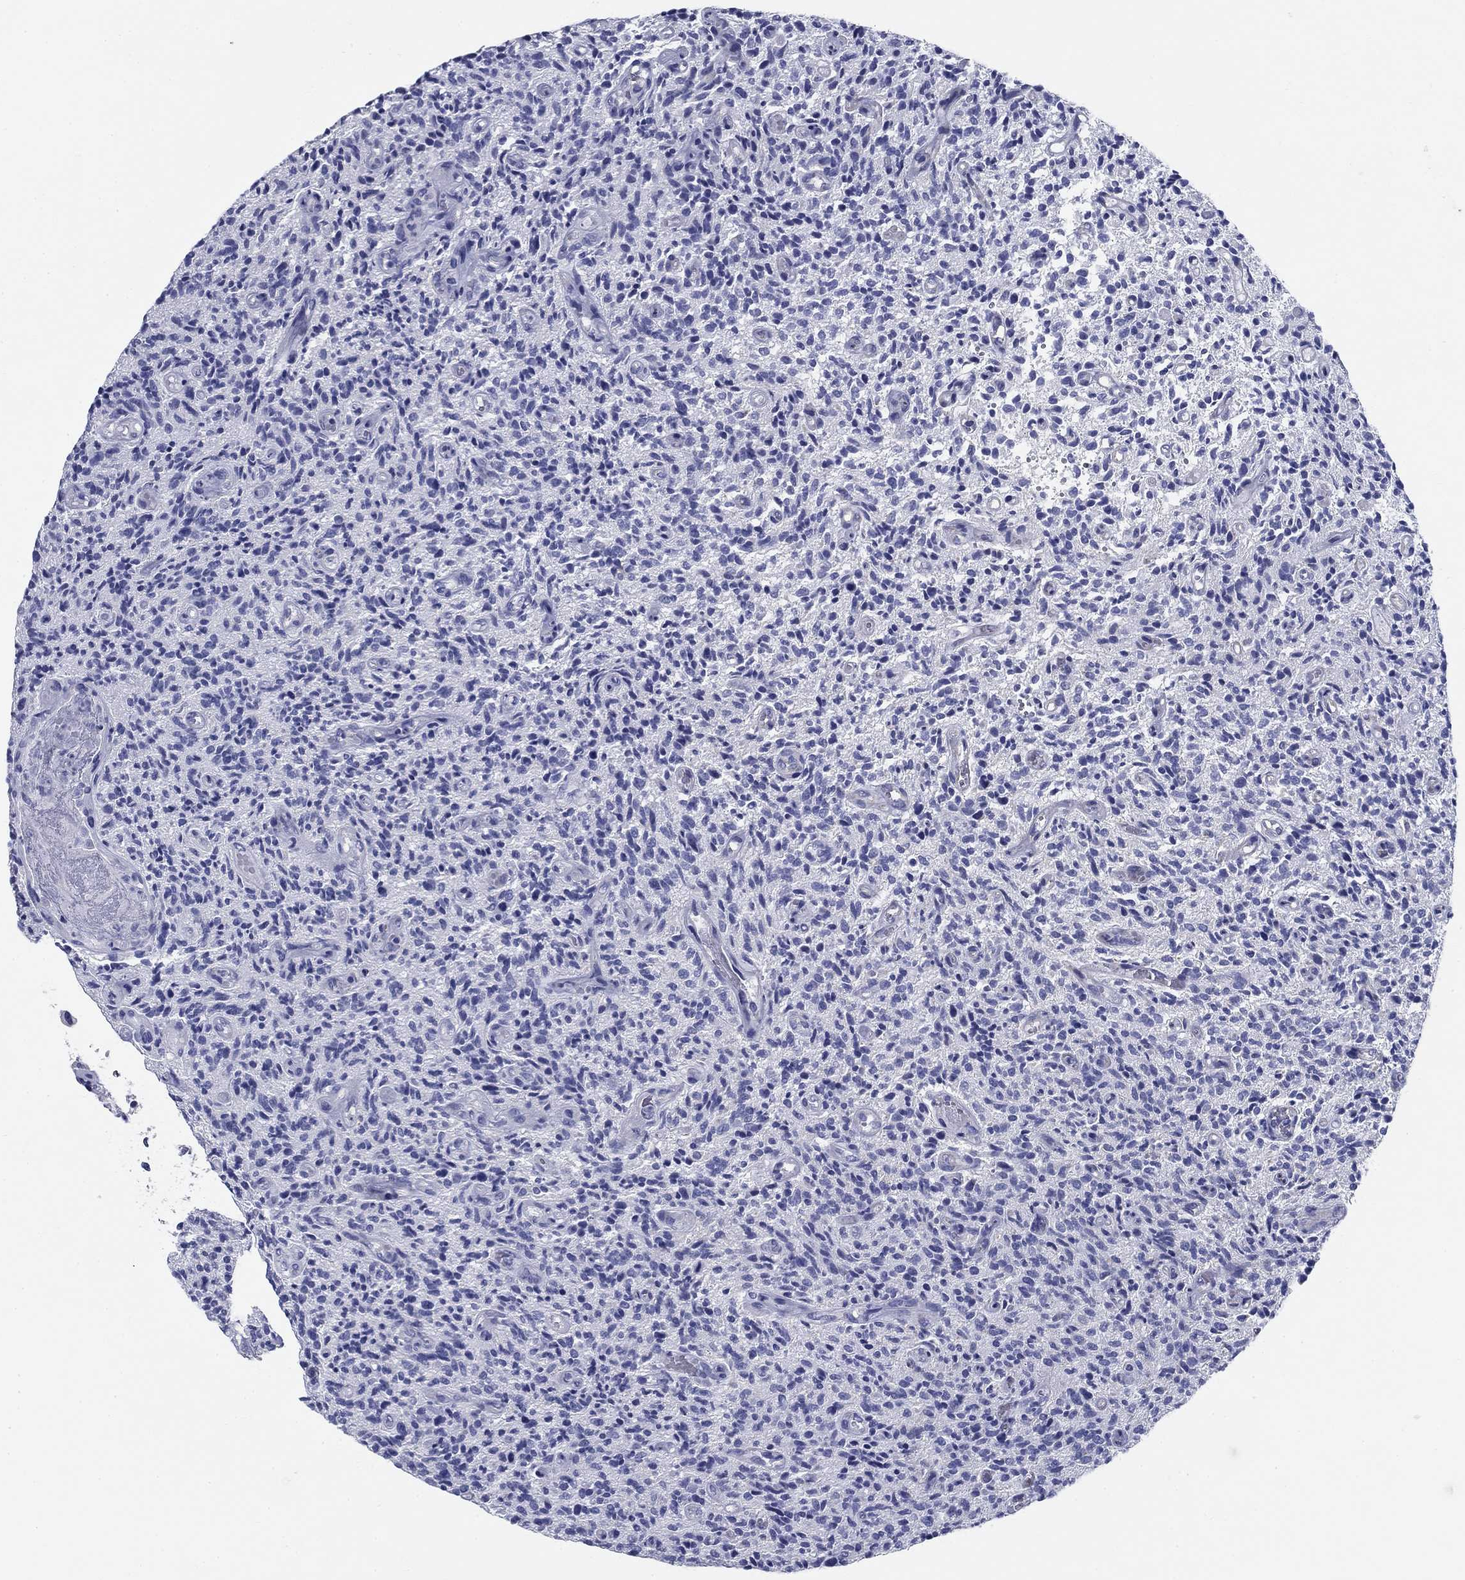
{"staining": {"intensity": "negative", "quantity": "none", "location": "none"}, "tissue": "glioma", "cell_type": "Tumor cells", "image_type": "cancer", "snomed": [{"axis": "morphology", "description": "Glioma, malignant, High grade"}, {"axis": "topography", "description": "Brain"}], "caption": "A histopathology image of human high-grade glioma (malignant) is negative for staining in tumor cells.", "gene": "UPB1", "patient": {"sex": "male", "age": 64}}